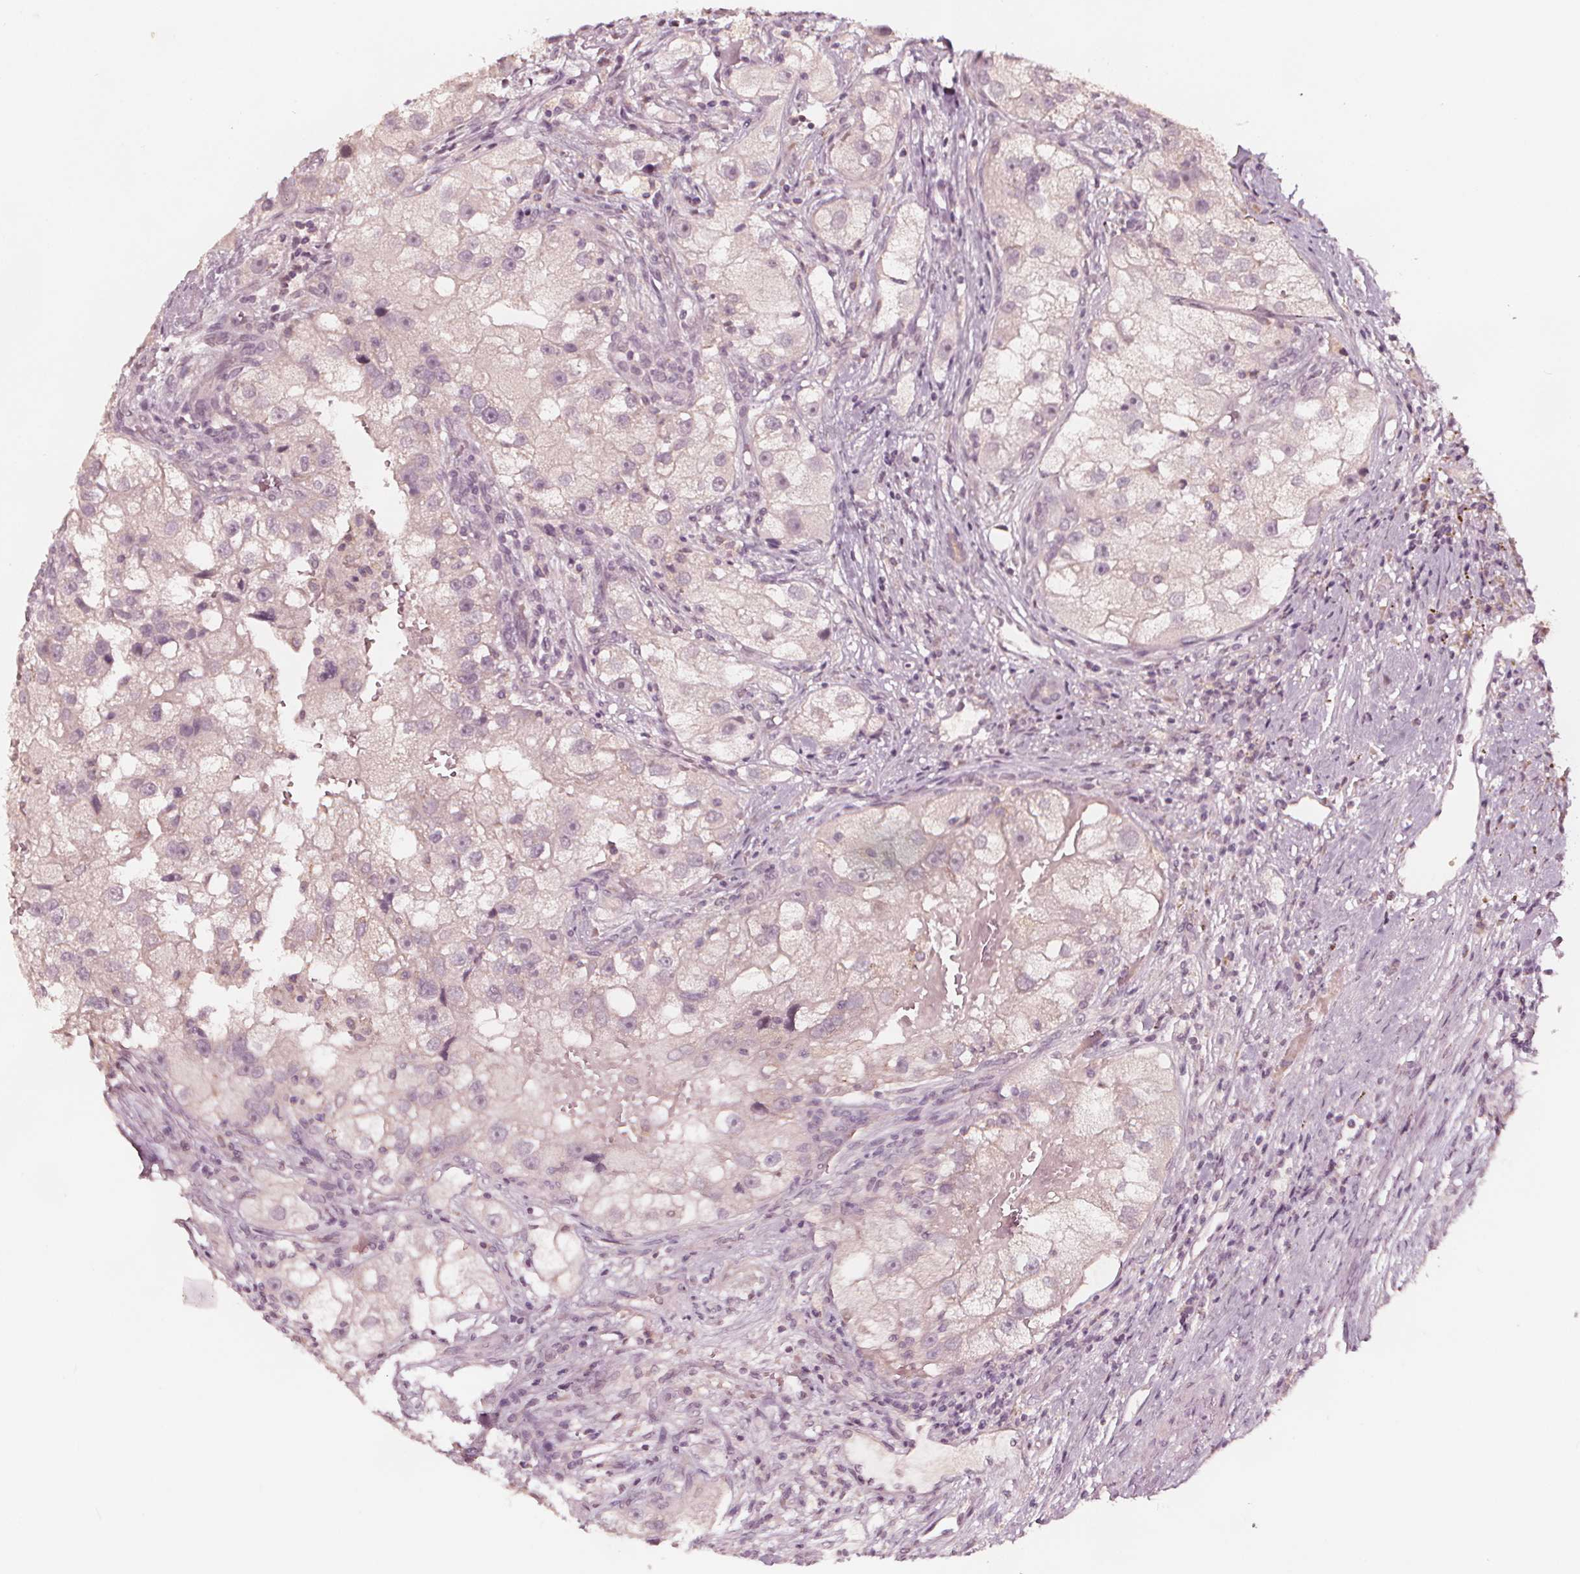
{"staining": {"intensity": "negative", "quantity": "none", "location": "none"}, "tissue": "renal cancer", "cell_type": "Tumor cells", "image_type": "cancer", "snomed": [{"axis": "morphology", "description": "Adenocarcinoma, NOS"}, {"axis": "topography", "description": "Kidney"}], "caption": "This is an immunohistochemistry (IHC) histopathology image of adenocarcinoma (renal). There is no staining in tumor cells.", "gene": "NPC1L1", "patient": {"sex": "male", "age": 63}}